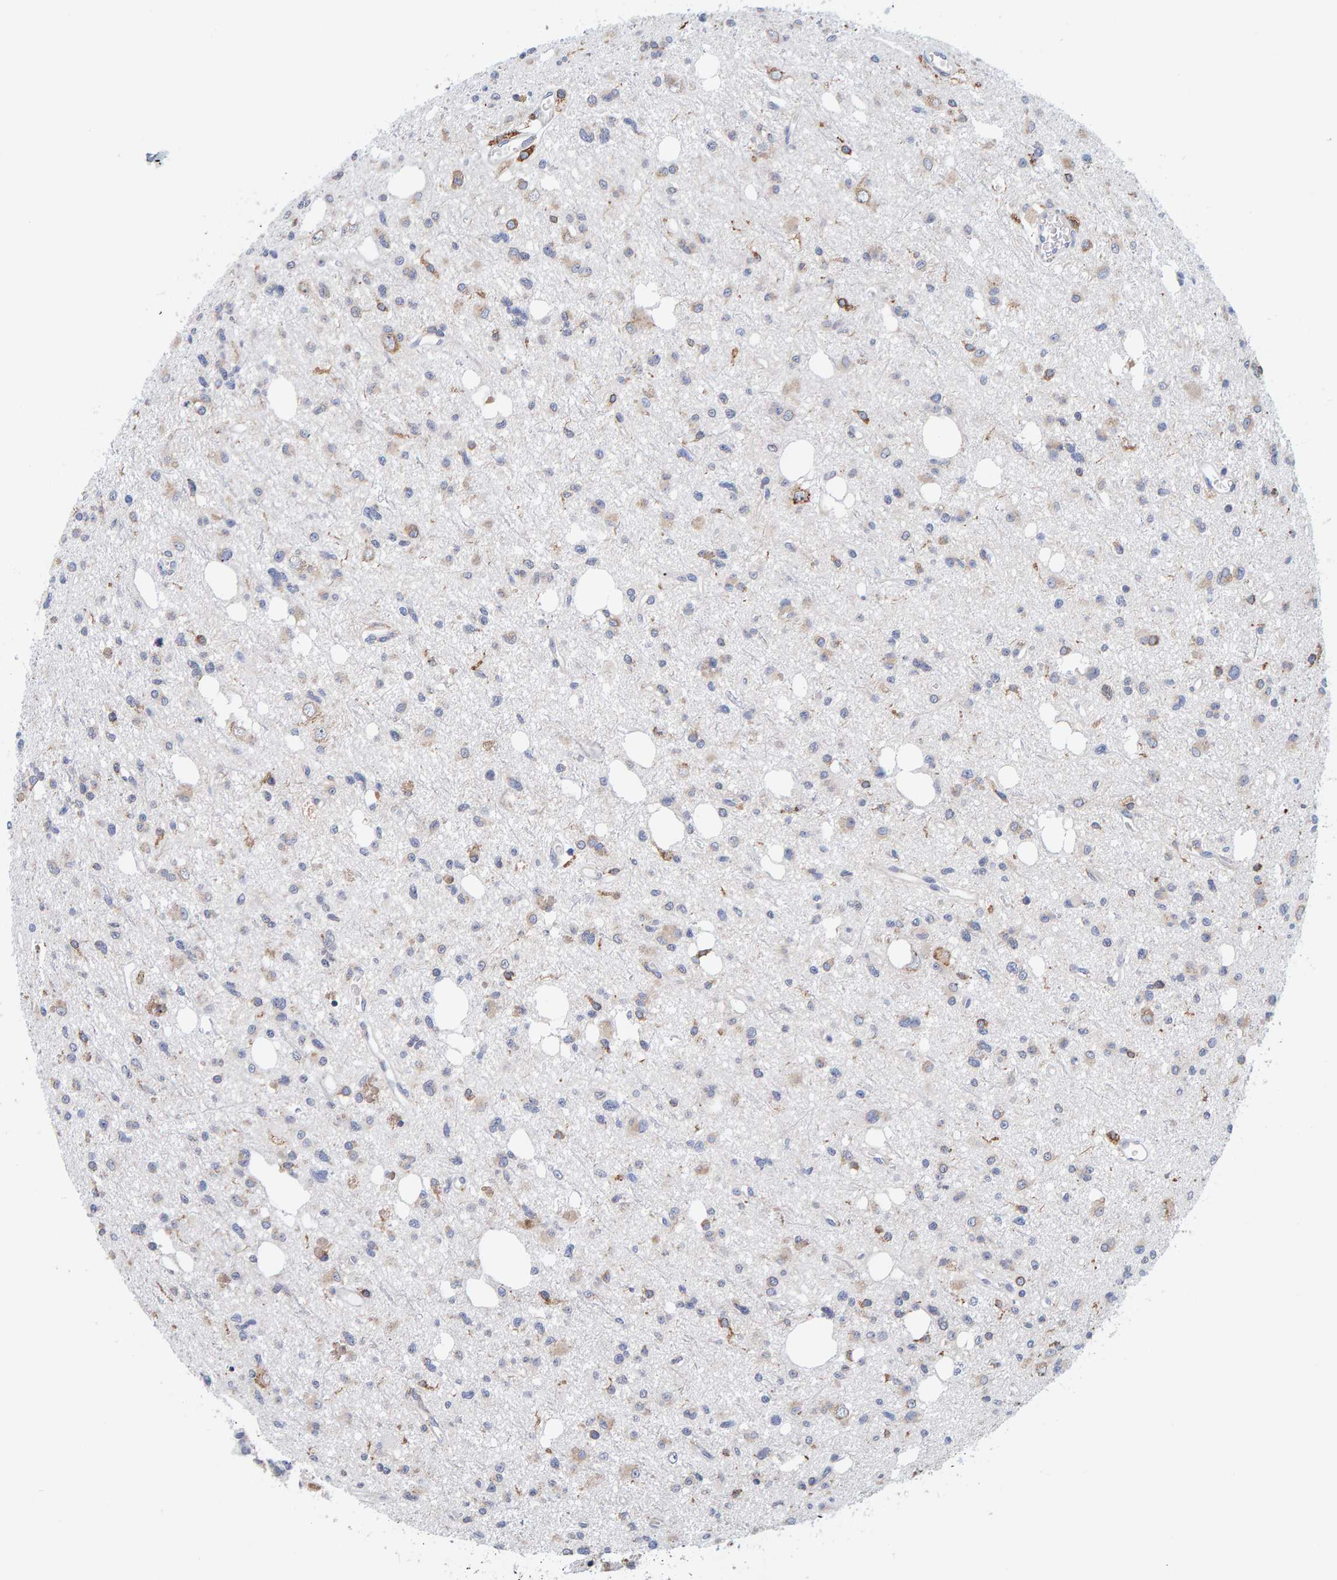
{"staining": {"intensity": "weak", "quantity": "25%-75%", "location": "cytoplasmic/membranous"}, "tissue": "glioma", "cell_type": "Tumor cells", "image_type": "cancer", "snomed": [{"axis": "morphology", "description": "Glioma, malignant, High grade"}, {"axis": "topography", "description": "Brain"}], "caption": "Weak cytoplasmic/membranous positivity for a protein is present in about 25%-75% of tumor cells of glioma using IHC.", "gene": "SGPL1", "patient": {"sex": "female", "age": 62}}